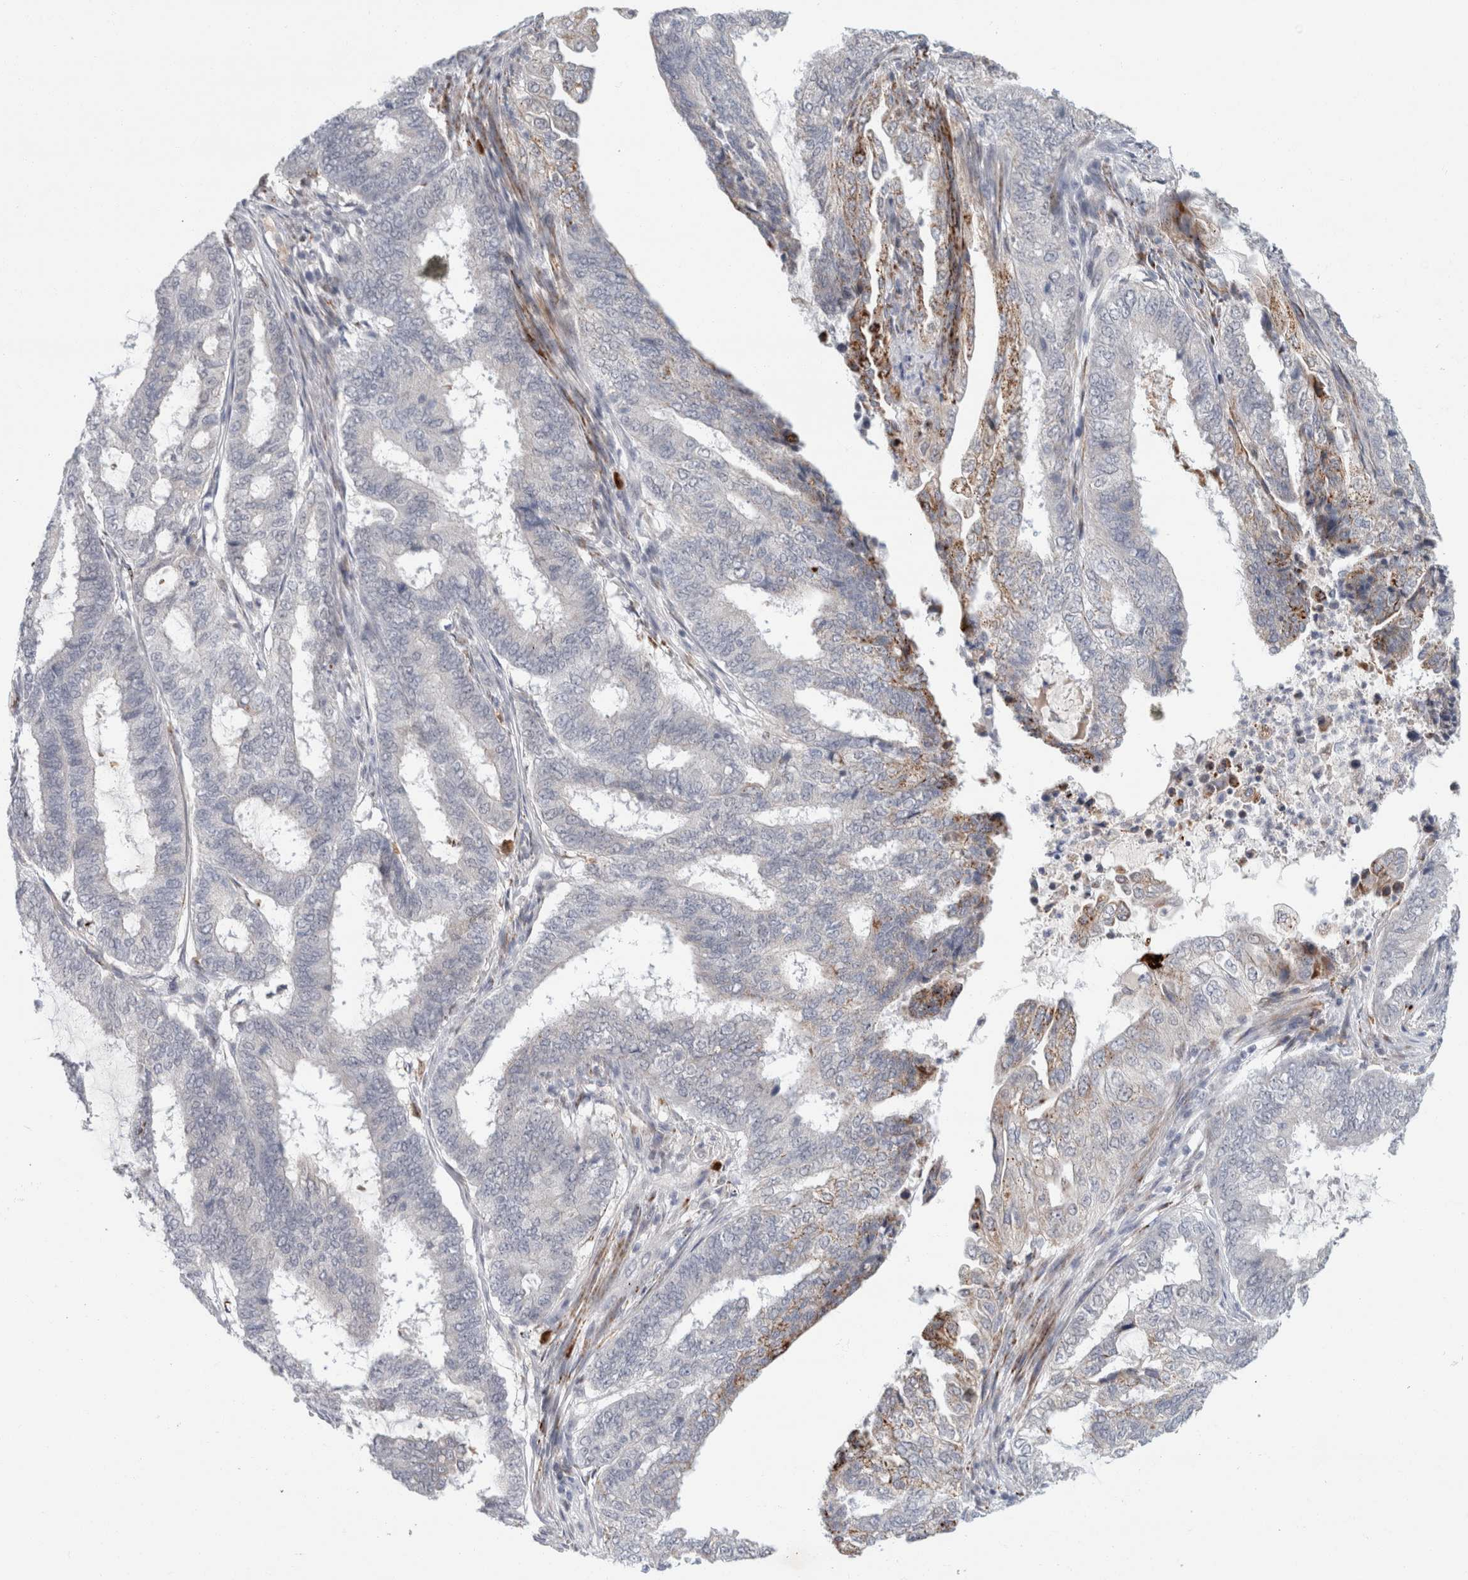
{"staining": {"intensity": "strong", "quantity": "<25%", "location": "cytoplasmic/membranous"}, "tissue": "endometrial cancer", "cell_type": "Tumor cells", "image_type": "cancer", "snomed": [{"axis": "morphology", "description": "Adenocarcinoma, NOS"}, {"axis": "topography", "description": "Endometrium"}], "caption": "Strong cytoplasmic/membranous staining is seen in approximately <25% of tumor cells in endometrial adenocarcinoma.", "gene": "NIPA1", "patient": {"sex": "female", "age": 51}}